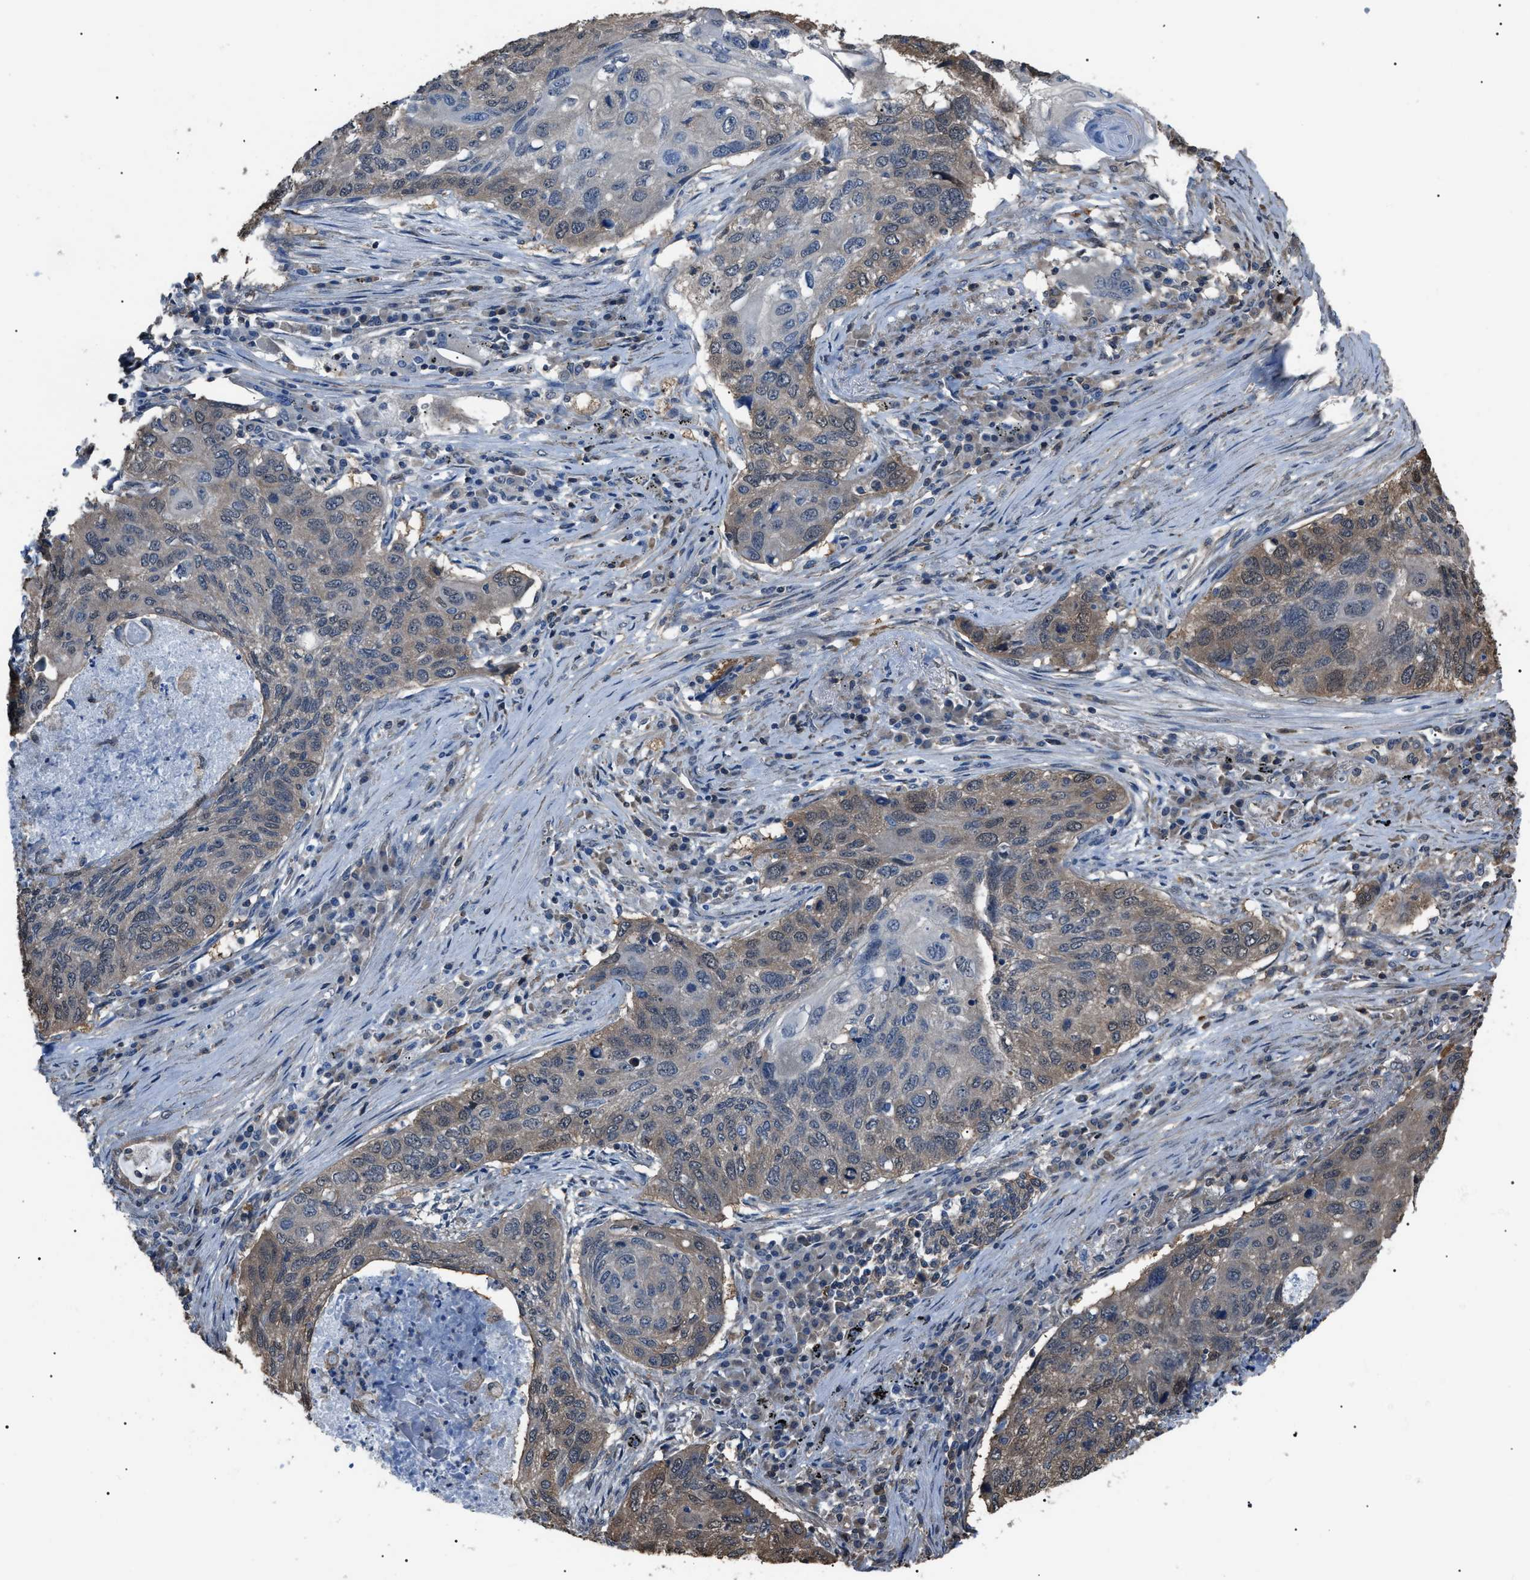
{"staining": {"intensity": "weak", "quantity": "<25%", "location": "cytoplasmic/membranous"}, "tissue": "lung cancer", "cell_type": "Tumor cells", "image_type": "cancer", "snomed": [{"axis": "morphology", "description": "Squamous cell carcinoma, NOS"}, {"axis": "topography", "description": "Lung"}], "caption": "DAB immunohistochemical staining of human squamous cell carcinoma (lung) displays no significant expression in tumor cells.", "gene": "PDCD5", "patient": {"sex": "female", "age": 63}}